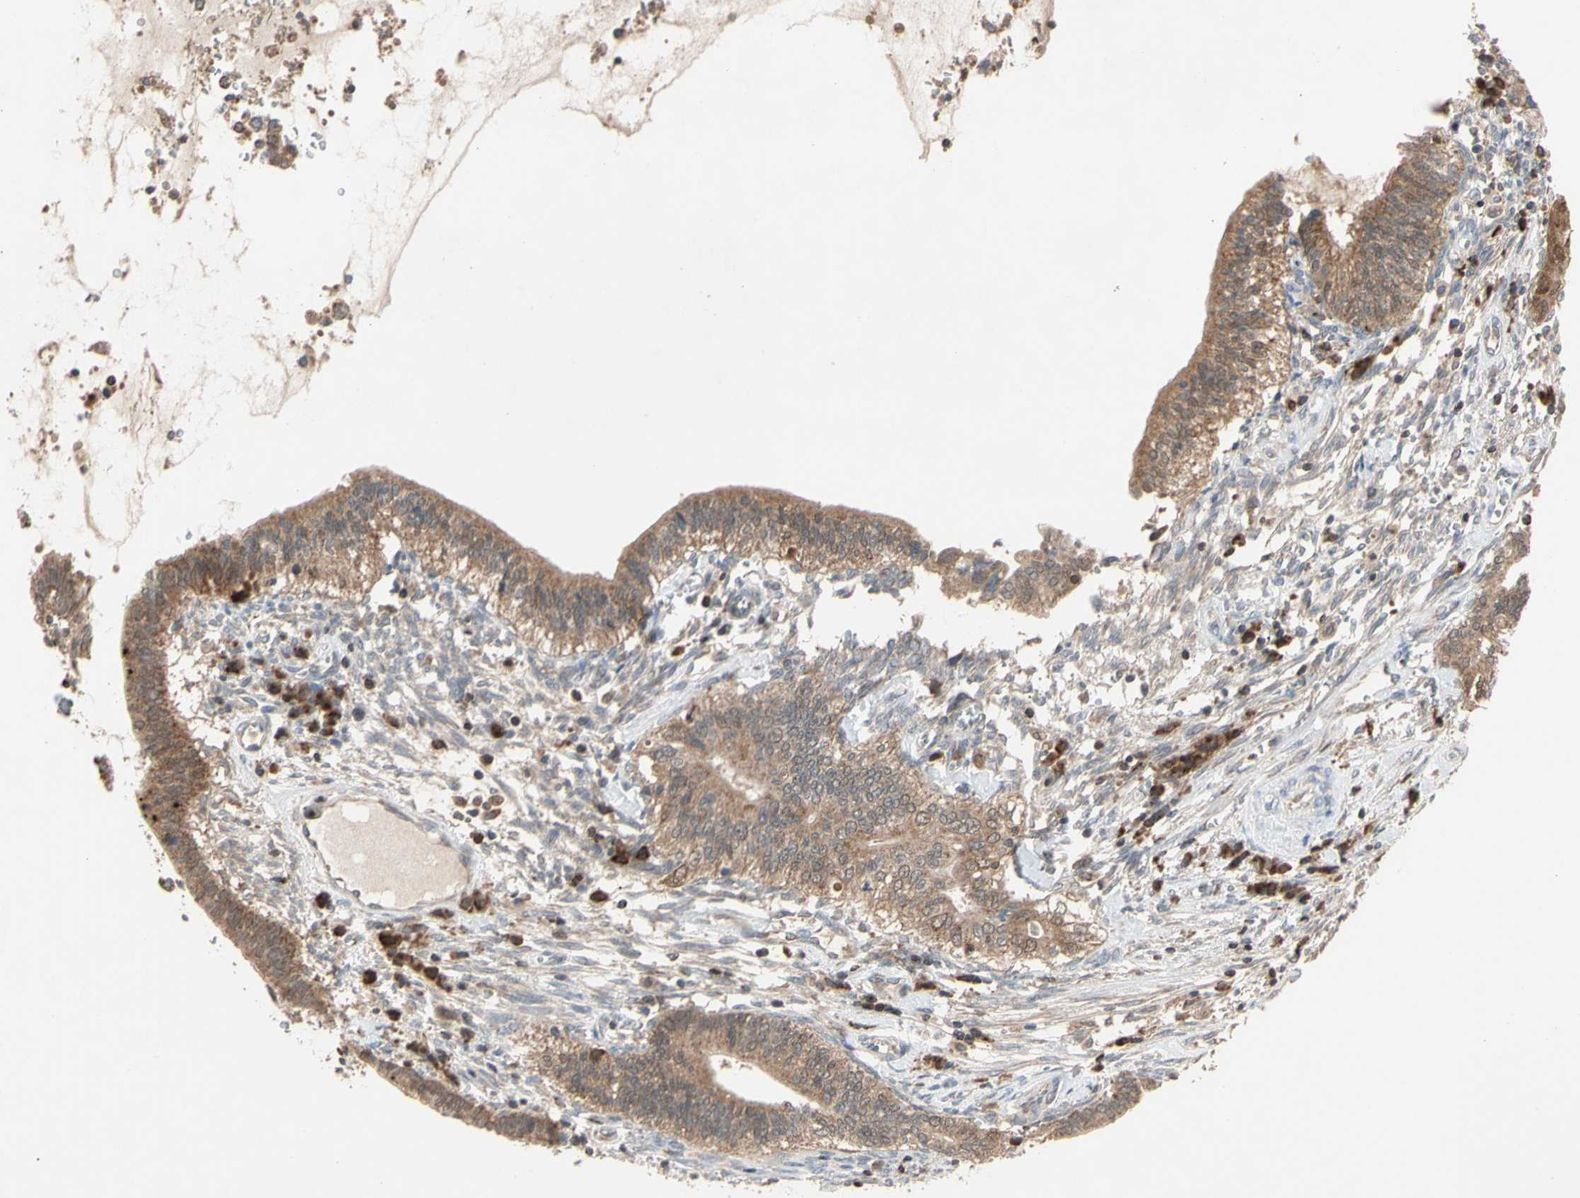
{"staining": {"intensity": "moderate", "quantity": ">75%", "location": "cytoplasmic/membranous"}, "tissue": "cervical cancer", "cell_type": "Tumor cells", "image_type": "cancer", "snomed": [{"axis": "morphology", "description": "Adenocarcinoma, NOS"}, {"axis": "topography", "description": "Cervix"}], "caption": "IHC staining of adenocarcinoma (cervical), which exhibits medium levels of moderate cytoplasmic/membranous expression in approximately >75% of tumor cells indicating moderate cytoplasmic/membranous protein staining. The staining was performed using DAB (3,3'-diaminobenzidine) (brown) for protein detection and nuclei were counterstained in hematoxylin (blue).", "gene": "MTHFS", "patient": {"sex": "female", "age": 44}}